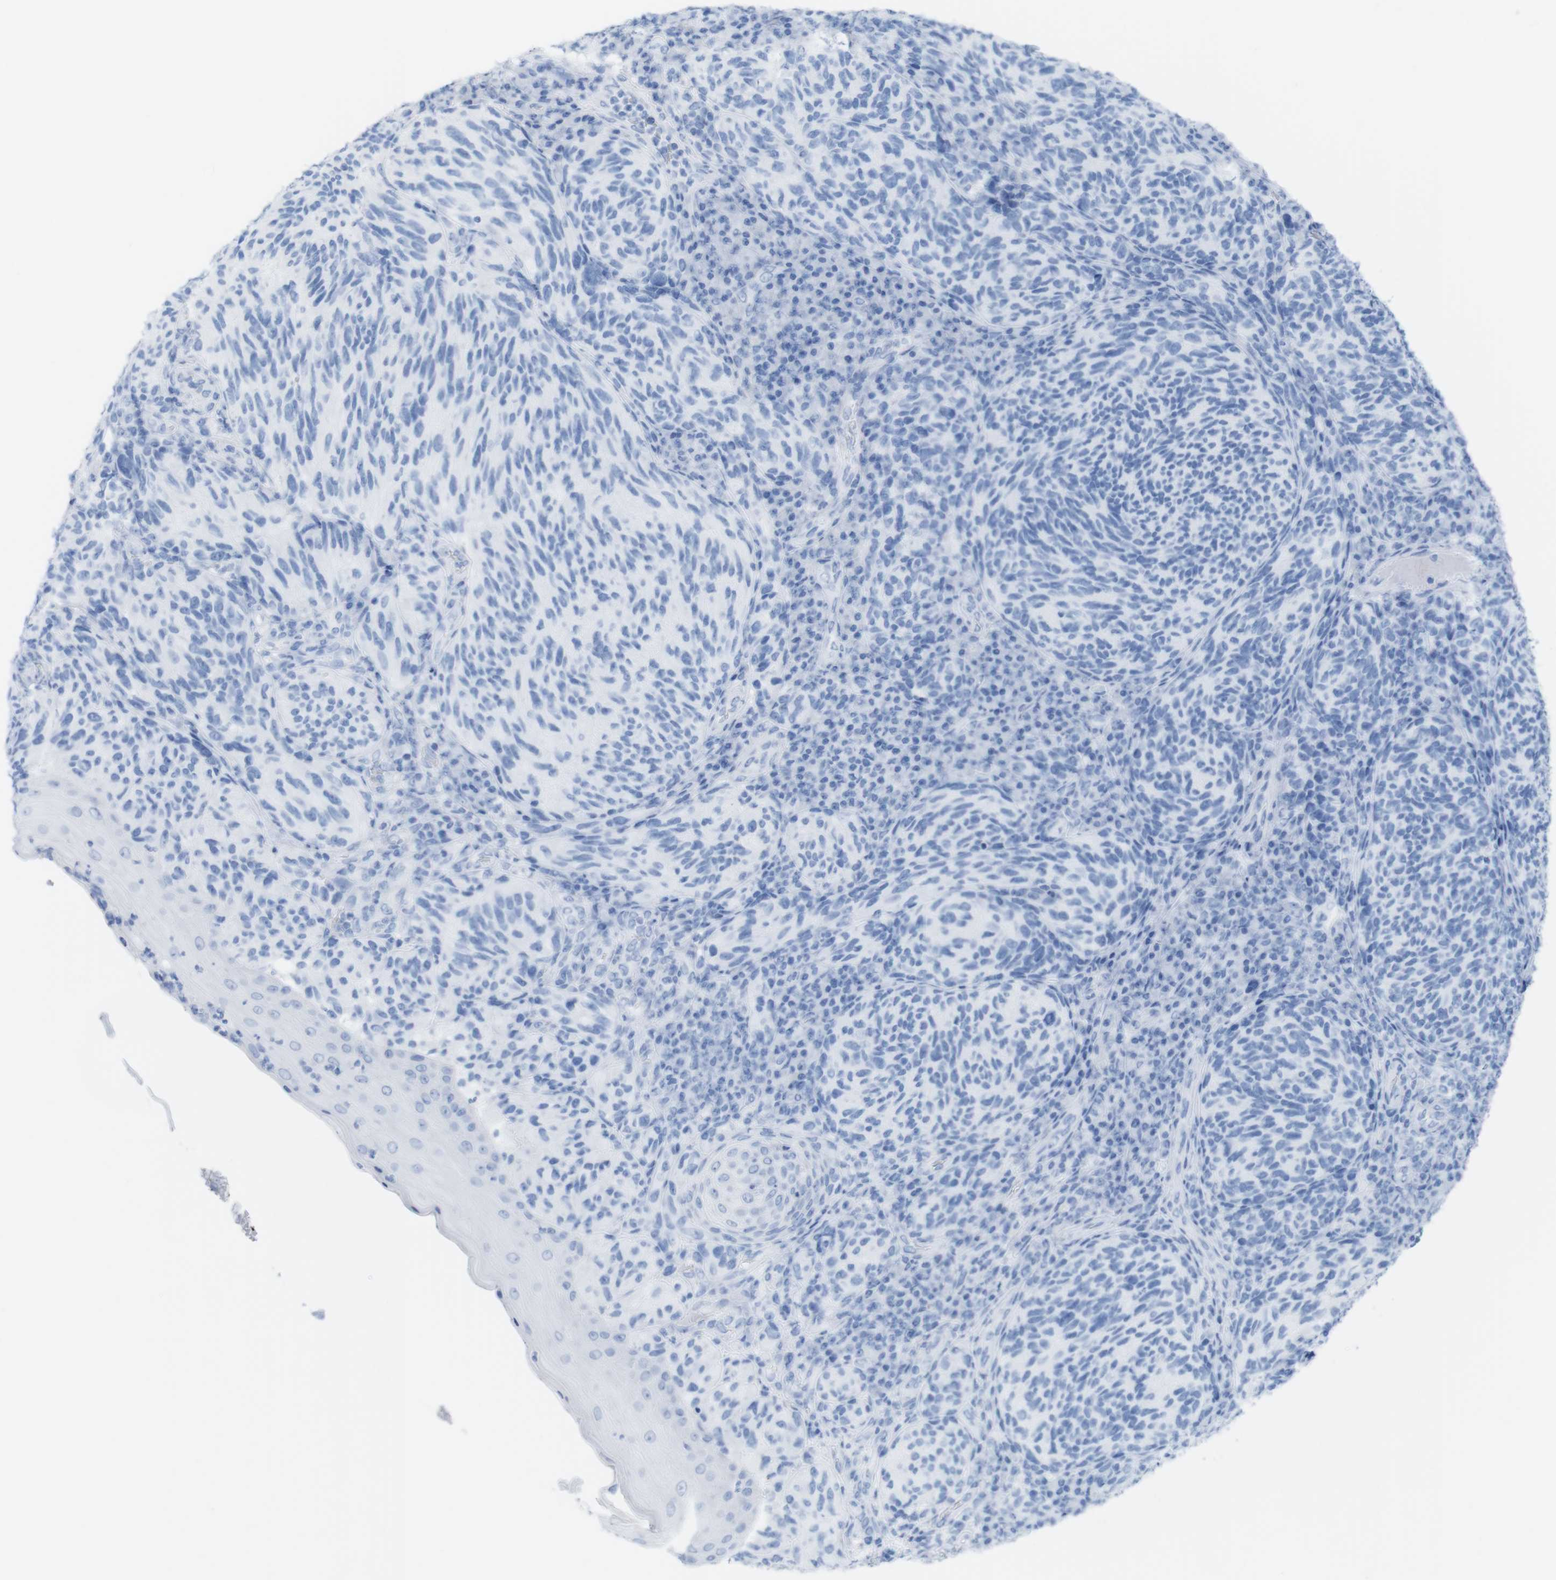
{"staining": {"intensity": "negative", "quantity": "none", "location": "none"}, "tissue": "melanoma", "cell_type": "Tumor cells", "image_type": "cancer", "snomed": [{"axis": "morphology", "description": "Malignant melanoma, NOS"}, {"axis": "topography", "description": "Skin"}], "caption": "The image displays no staining of tumor cells in malignant melanoma. The staining was performed using DAB (3,3'-diaminobenzidine) to visualize the protein expression in brown, while the nuclei were stained in blue with hematoxylin (Magnification: 20x).", "gene": "MYH7", "patient": {"sex": "female", "age": 73}}